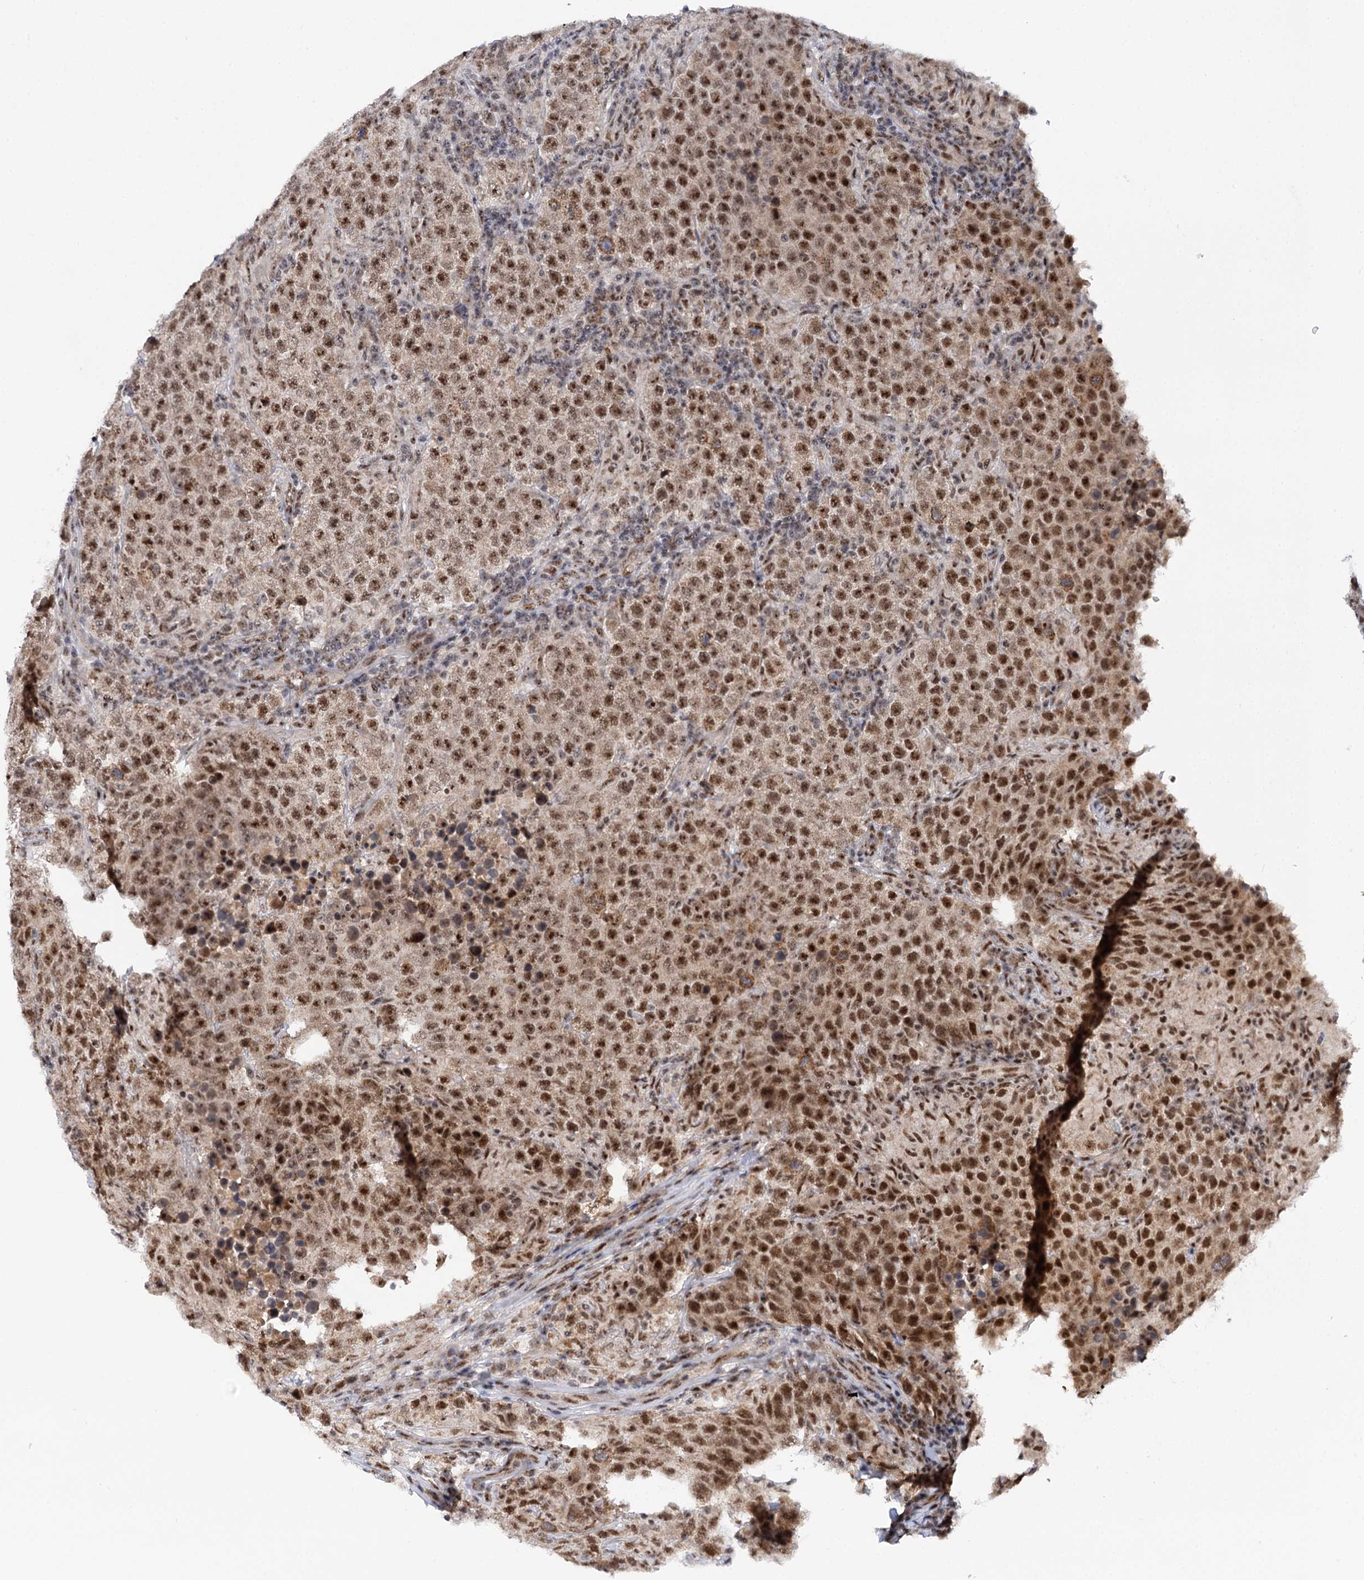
{"staining": {"intensity": "moderate", "quantity": ">75%", "location": "nuclear"}, "tissue": "testis cancer", "cell_type": "Tumor cells", "image_type": "cancer", "snomed": [{"axis": "morphology", "description": "Normal tissue, NOS"}, {"axis": "morphology", "description": "Urothelial carcinoma, High grade"}, {"axis": "morphology", "description": "Seminoma, NOS"}, {"axis": "morphology", "description": "Carcinoma, Embryonal, NOS"}, {"axis": "topography", "description": "Urinary bladder"}, {"axis": "topography", "description": "Testis"}], "caption": "This image reveals immunohistochemistry (IHC) staining of testis cancer (high-grade urothelial carcinoma), with medium moderate nuclear positivity in approximately >75% of tumor cells.", "gene": "BUD13", "patient": {"sex": "male", "age": 41}}